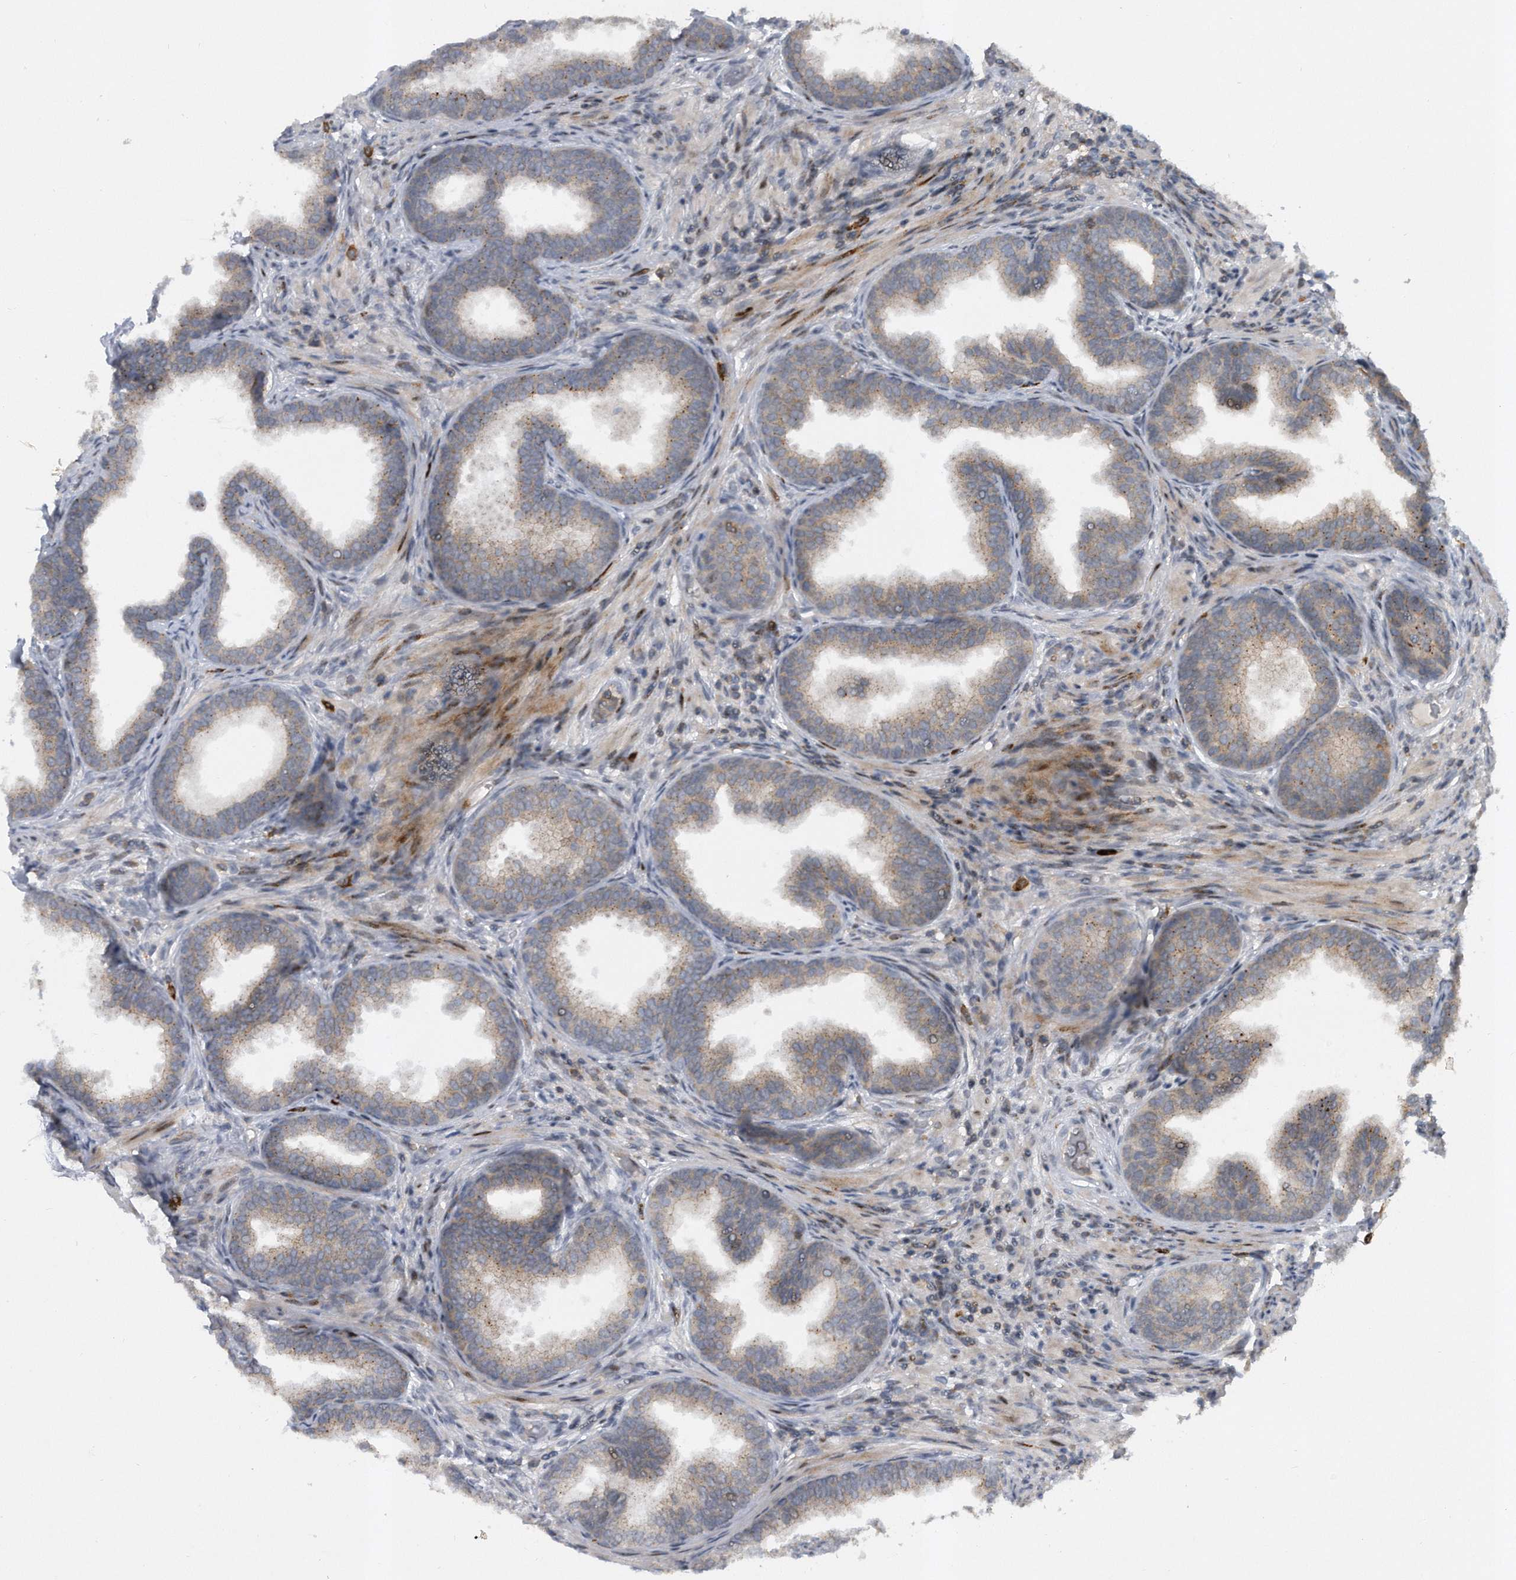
{"staining": {"intensity": "moderate", "quantity": ">75%", "location": "cytoplasmic/membranous"}, "tissue": "prostate", "cell_type": "Glandular cells", "image_type": "normal", "snomed": [{"axis": "morphology", "description": "Normal tissue, NOS"}, {"axis": "topography", "description": "Prostate"}], "caption": "This is an image of IHC staining of normal prostate, which shows moderate positivity in the cytoplasmic/membranous of glandular cells.", "gene": "PGBD2", "patient": {"sex": "male", "age": 76}}